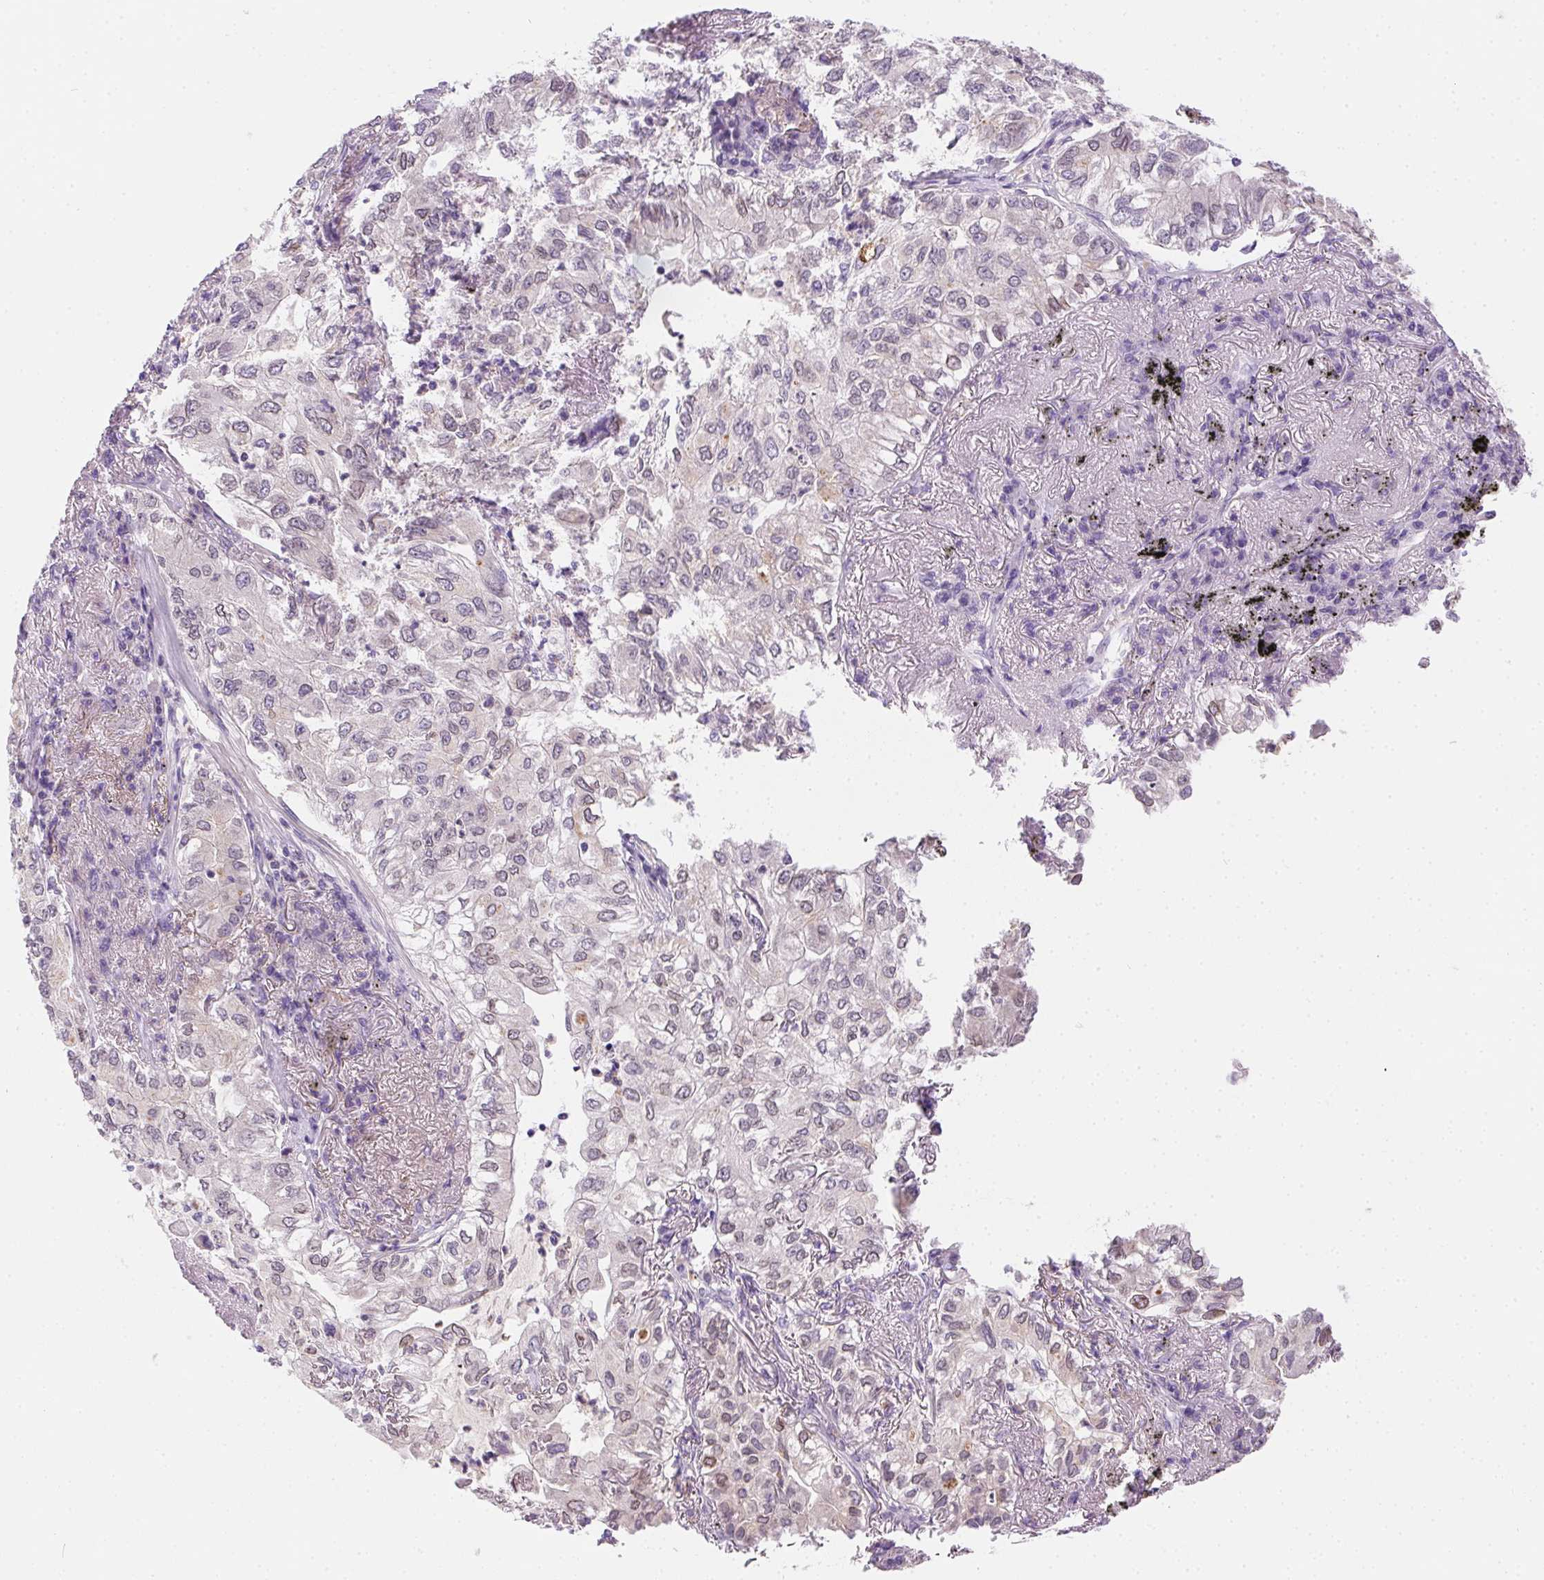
{"staining": {"intensity": "negative", "quantity": "none", "location": "none"}, "tissue": "lung cancer", "cell_type": "Tumor cells", "image_type": "cancer", "snomed": [{"axis": "morphology", "description": "Adenocarcinoma, NOS"}, {"axis": "topography", "description": "Lung"}], "caption": "Photomicrograph shows no significant protein positivity in tumor cells of lung adenocarcinoma. Brightfield microscopy of immunohistochemistry stained with DAB (3,3'-diaminobenzidine) (brown) and hematoxylin (blue), captured at high magnification.", "gene": "SSTR4", "patient": {"sex": "female", "age": 73}}